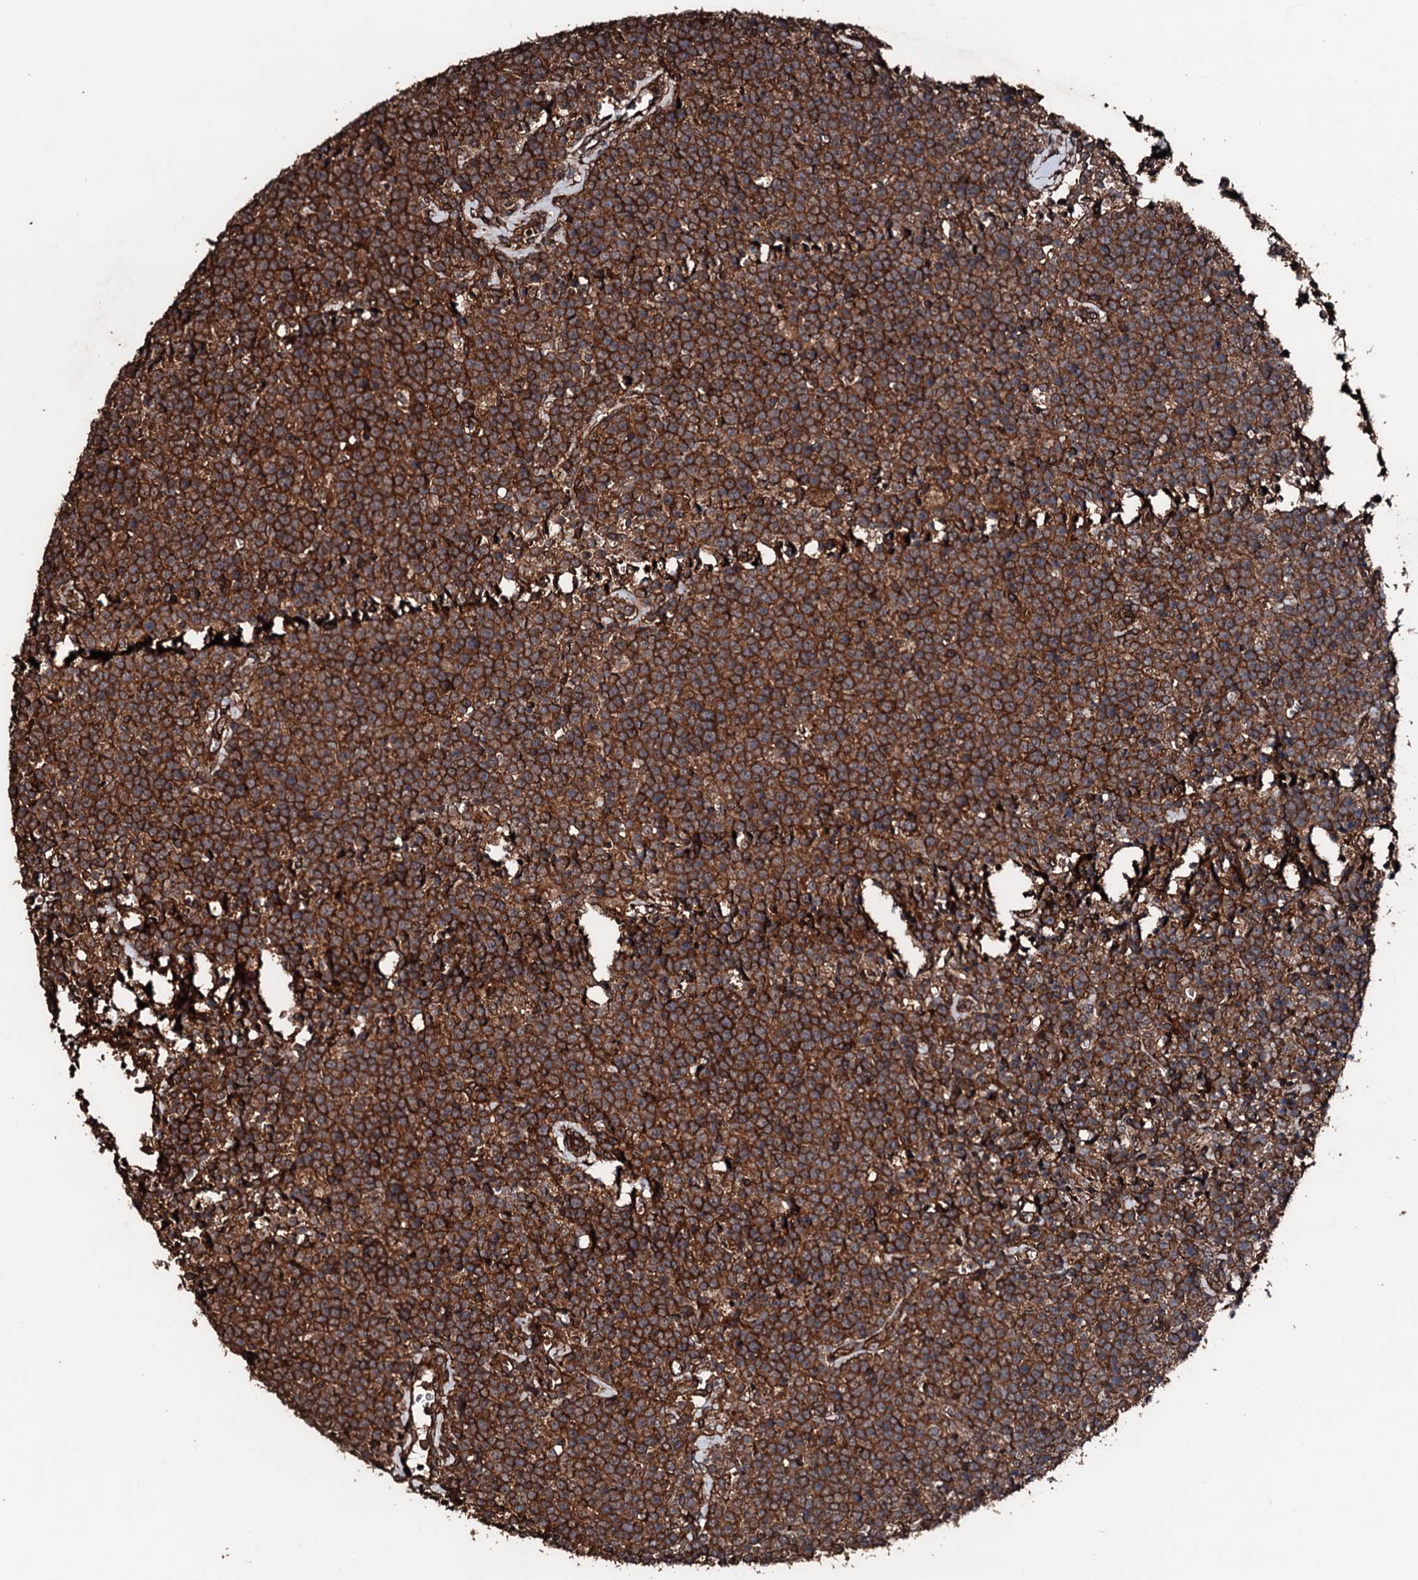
{"staining": {"intensity": "strong", "quantity": ">75%", "location": "cytoplasmic/membranous"}, "tissue": "lymphoma", "cell_type": "Tumor cells", "image_type": "cancer", "snomed": [{"axis": "morphology", "description": "Malignant lymphoma, non-Hodgkin's type, High grade"}, {"axis": "topography", "description": "Lymph node"}], "caption": "Strong cytoplasmic/membranous protein staining is present in approximately >75% of tumor cells in lymphoma.", "gene": "KIF18A", "patient": {"sex": "male", "age": 61}}